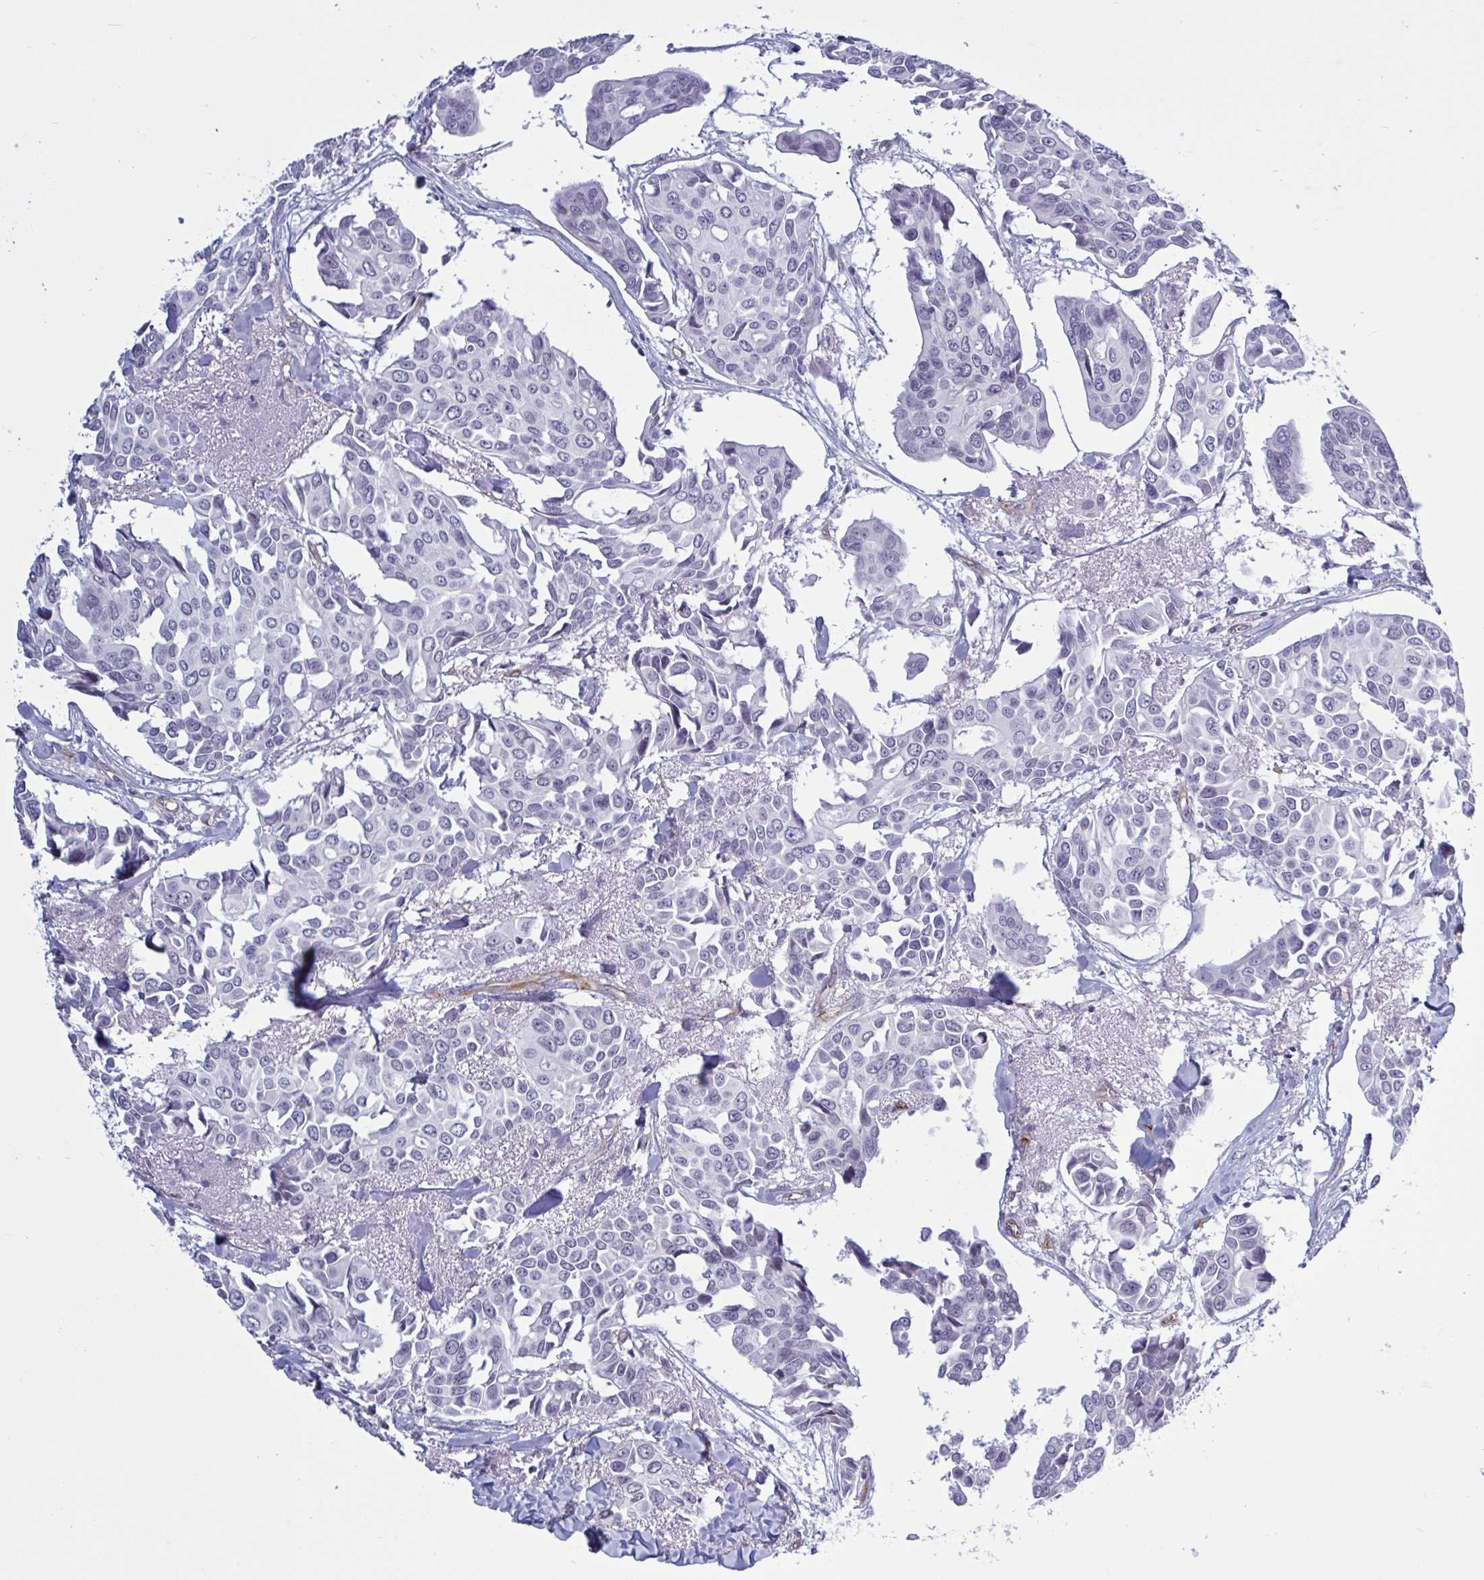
{"staining": {"intensity": "negative", "quantity": "none", "location": "none"}, "tissue": "breast cancer", "cell_type": "Tumor cells", "image_type": "cancer", "snomed": [{"axis": "morphology", "description": "Duct carcinoma"}, {"axis": "topography", "description": "Breast"}], "caption": "Invasive ductal carcinoma (breast) stained for a protein using immunohistochemistry (IHC) displays no positivity tumor cells.", "gene": "EML1", "patient": {"sex": "female", "age": 54}}